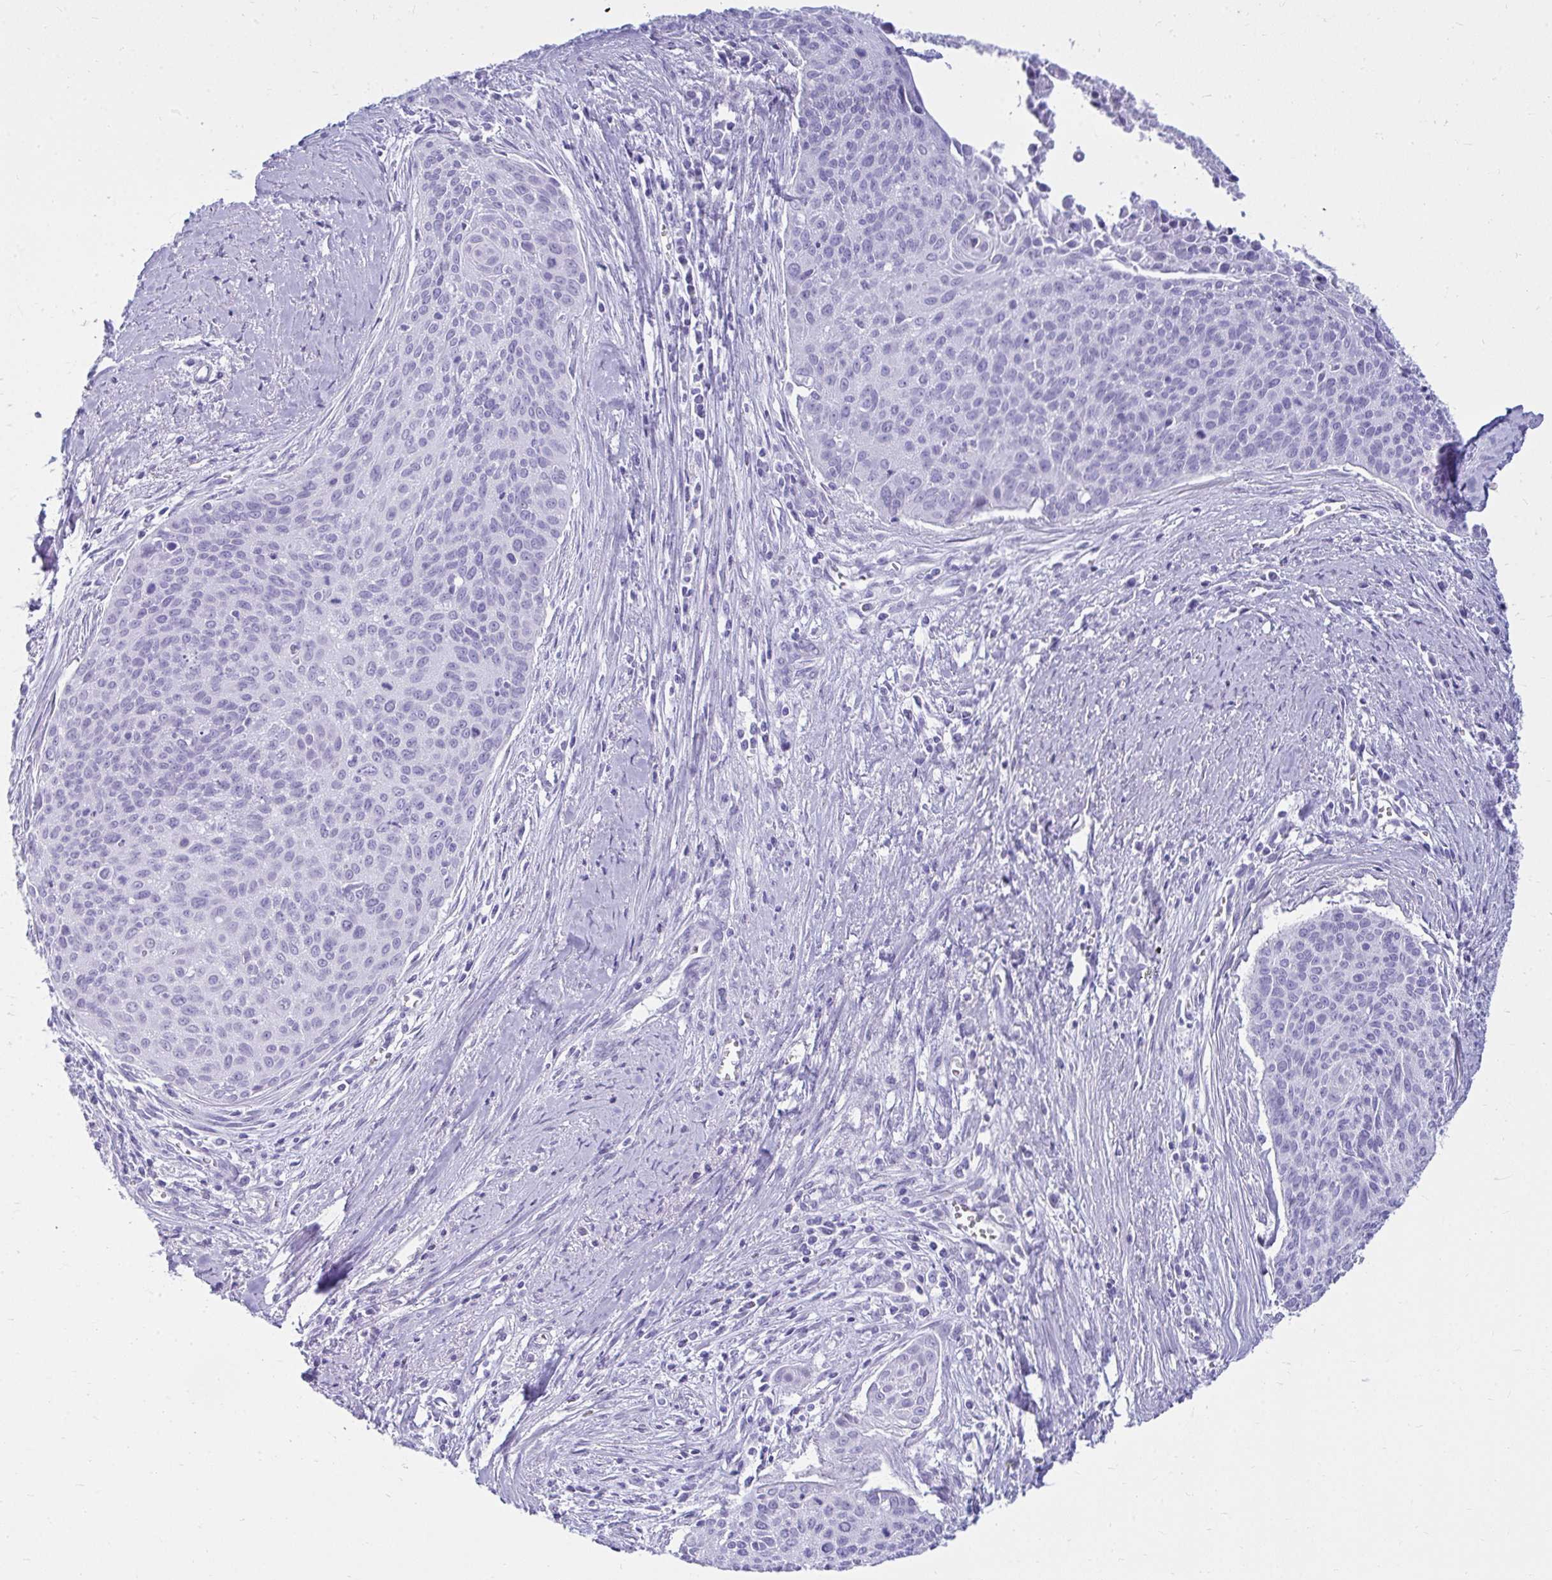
{"staining": {"intensity": "negative", "quantity": "none", "location": "none"}, "tissue": "cervical cancer", "cell_type": "Tumor cells", "image_type": "cancer", "snomed": [{"axis": "morphology", "description": "Squamous cell carcinoma, NOS"}, {"axis": "topography", "description": "Cervix"}], "caption": "This is an immunohistochemistry histopathology image of human cervical cancer (squamous cell carcinoma). There is no expression in tumor cells.", "gene": "CLGN", "patient": {"sex": "female", "age": 55}}